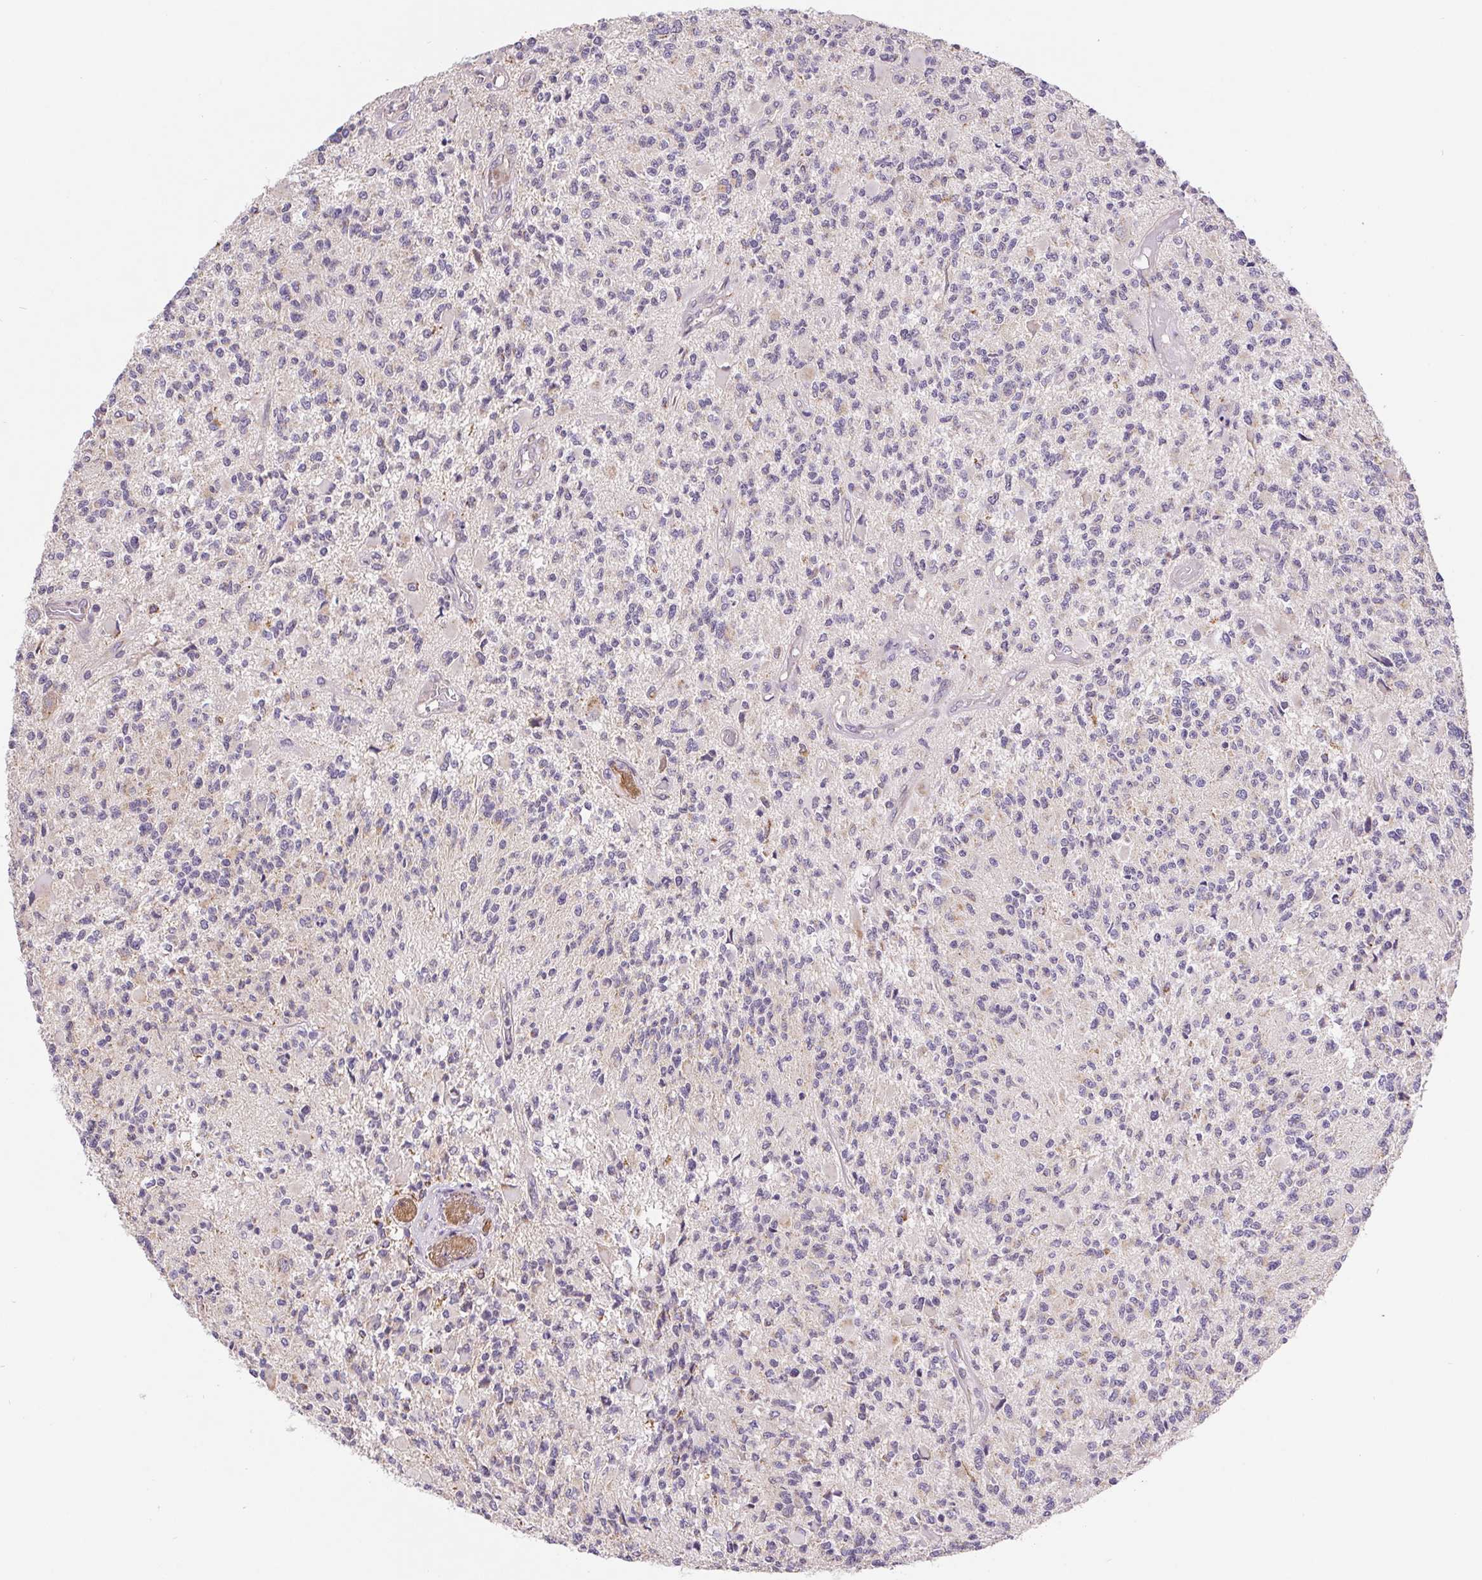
{"staining": {"intensity": "negative", "quantity": "none", "location": "none"}, "tissue": "glioma", "cell_type": "Tumor cells", "image_type": "cancer", "snomed": [{"axis": "morphology", "description": "Glioma, malignant, High grade"}, {"axis": "topography", "description": "Brain"}], "caption": "High power microscopy image of an immunohistochemistry image of malignant glioma (high-grade), revealing no significant staining in tumor cells.", "gene": "EMC6", "patient": {"sex": "female", "age": 63}}